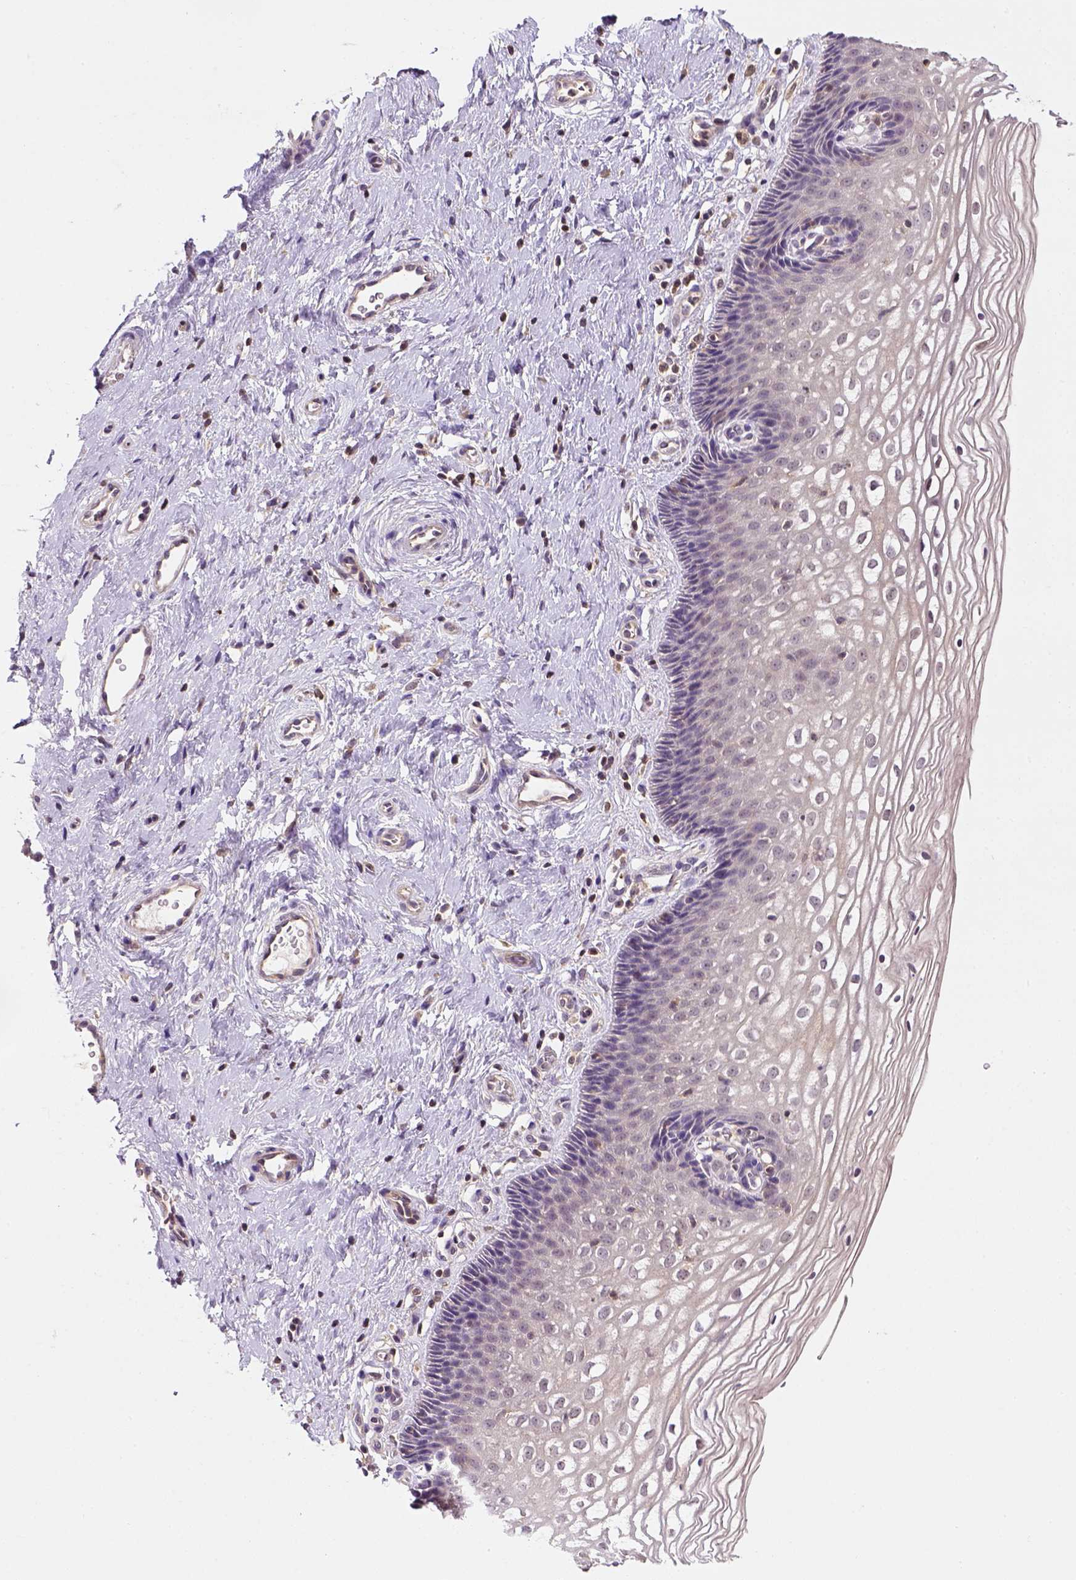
{"staining": {"intensity": "moderate", "quantity": ">75%", "location": "cytoplasmic/membranous"}, "tissue": "cervix", "cell_type": "Glandular cells", "image_type": "normal", "snomed": [{"axis": "morphology", "description": "Normal tissue, NOS"}, {"axis": "topography", "description": "Cervix"}], "caption": "Protein expression analysis of normal human cervix reveals moderate cytoplasmic/membranous positivity in approximately >75% of glandular cells. (Brightfield microscopy of DAB IHC at high magnification).", "gene": "MATK", "patient": {"sex": "female", "age": 34}}